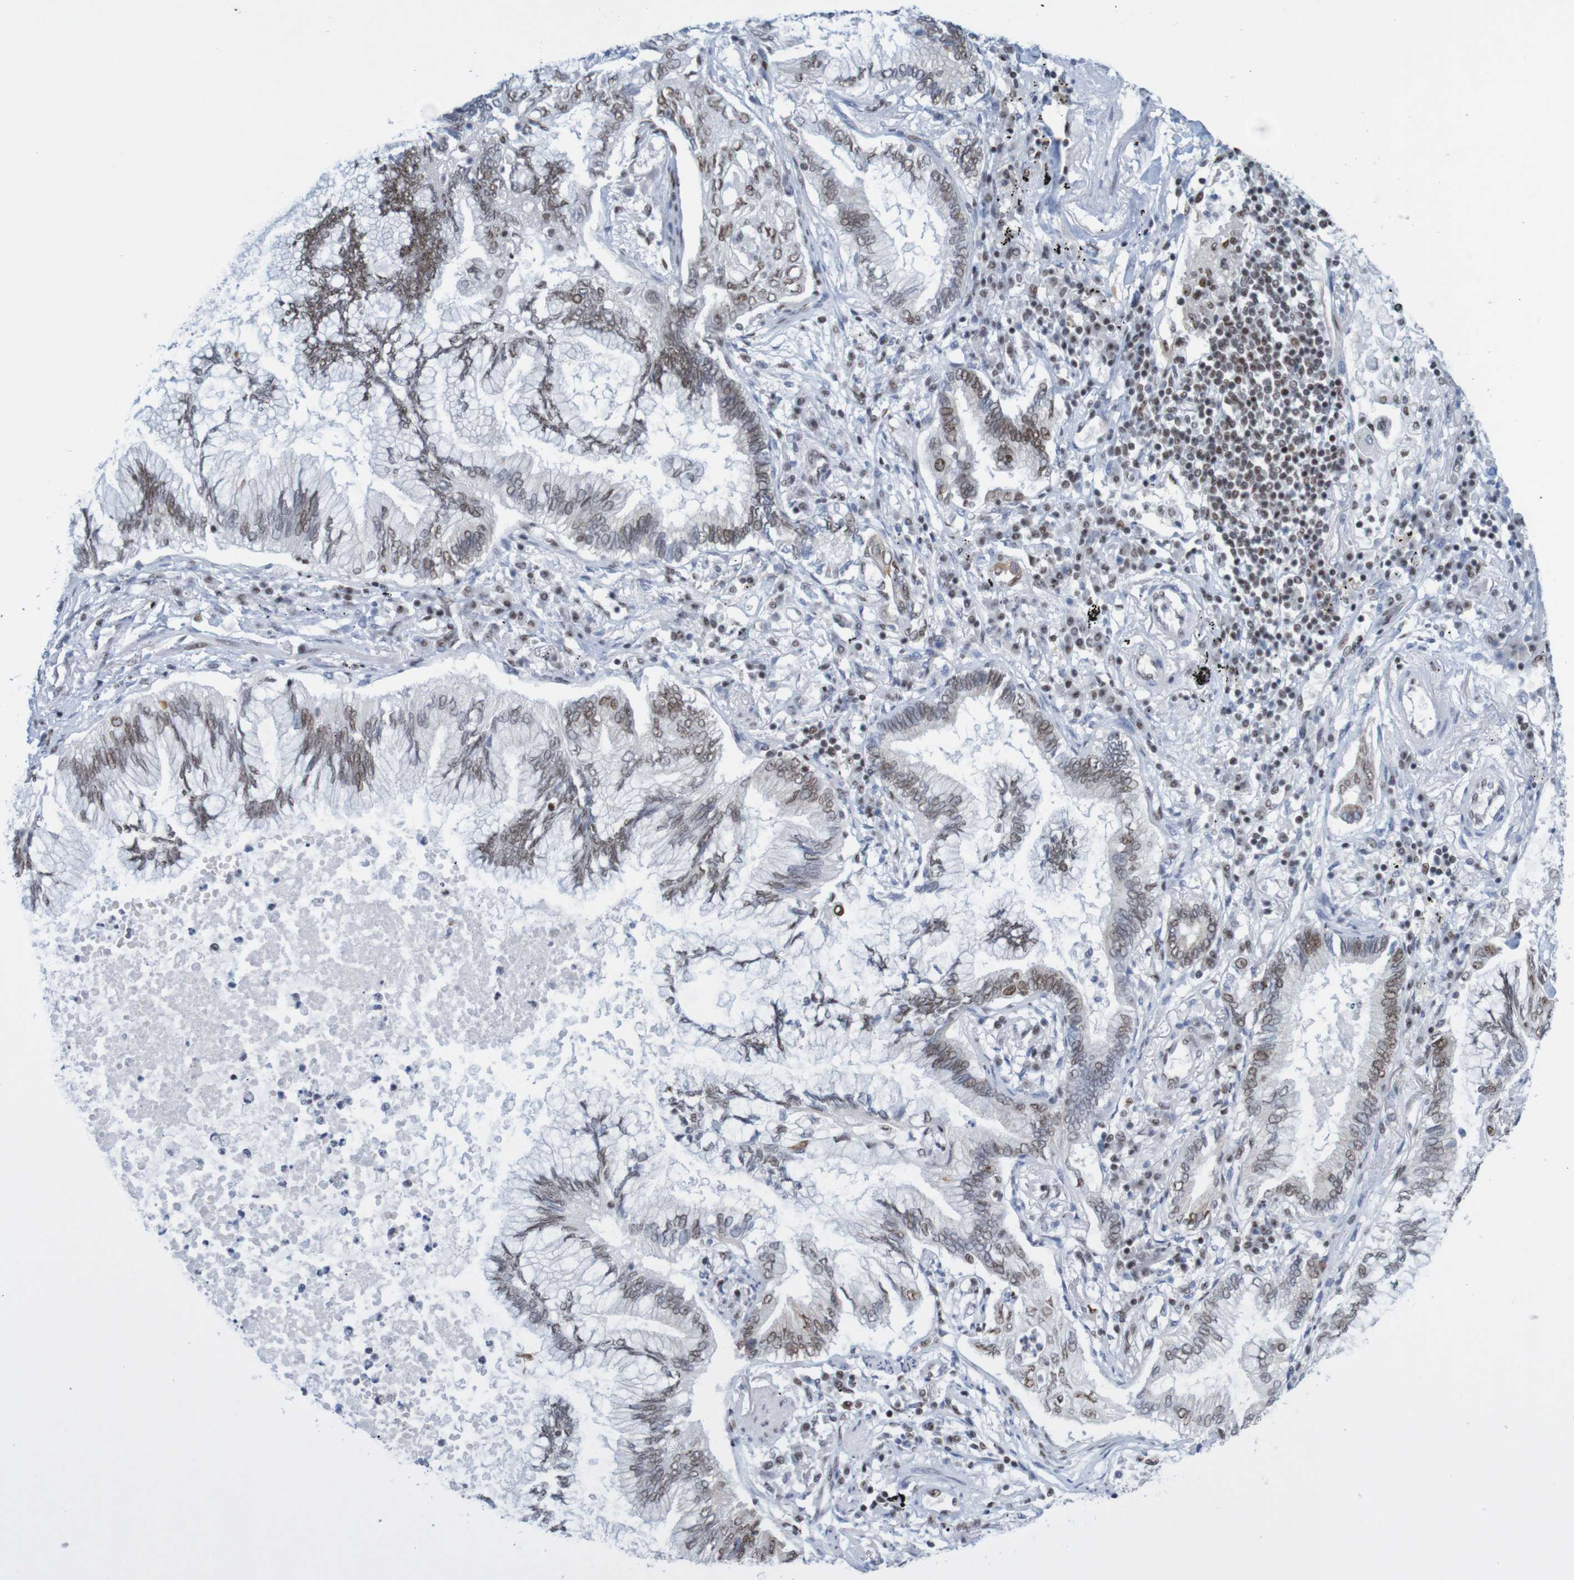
{"staining": {"intensity": "weak", "quantity": "25%-75%", "location": "nuclear"}, "tissue": "lung cancer", "cell_type": "Tumor cells", "image_type": "cancer", "snomed": [{"axis": "morphology", "description": "Normal tissue, NOS"}, {"axis": "morphology", "description": "Adenocarcinoma, NOS"}, {"axis": "topography", "description": "Bronchus"}, {"axis": "topography", "description": "Lung"}], "caption": "Human adenocarcinoma (lung) stained for a protein (brown) displays weak nuclear positive staining in approximately 25%-75% of tumor cells.", "gene": "THRAP3", "patient": {"sex": "female", "age": 70}}